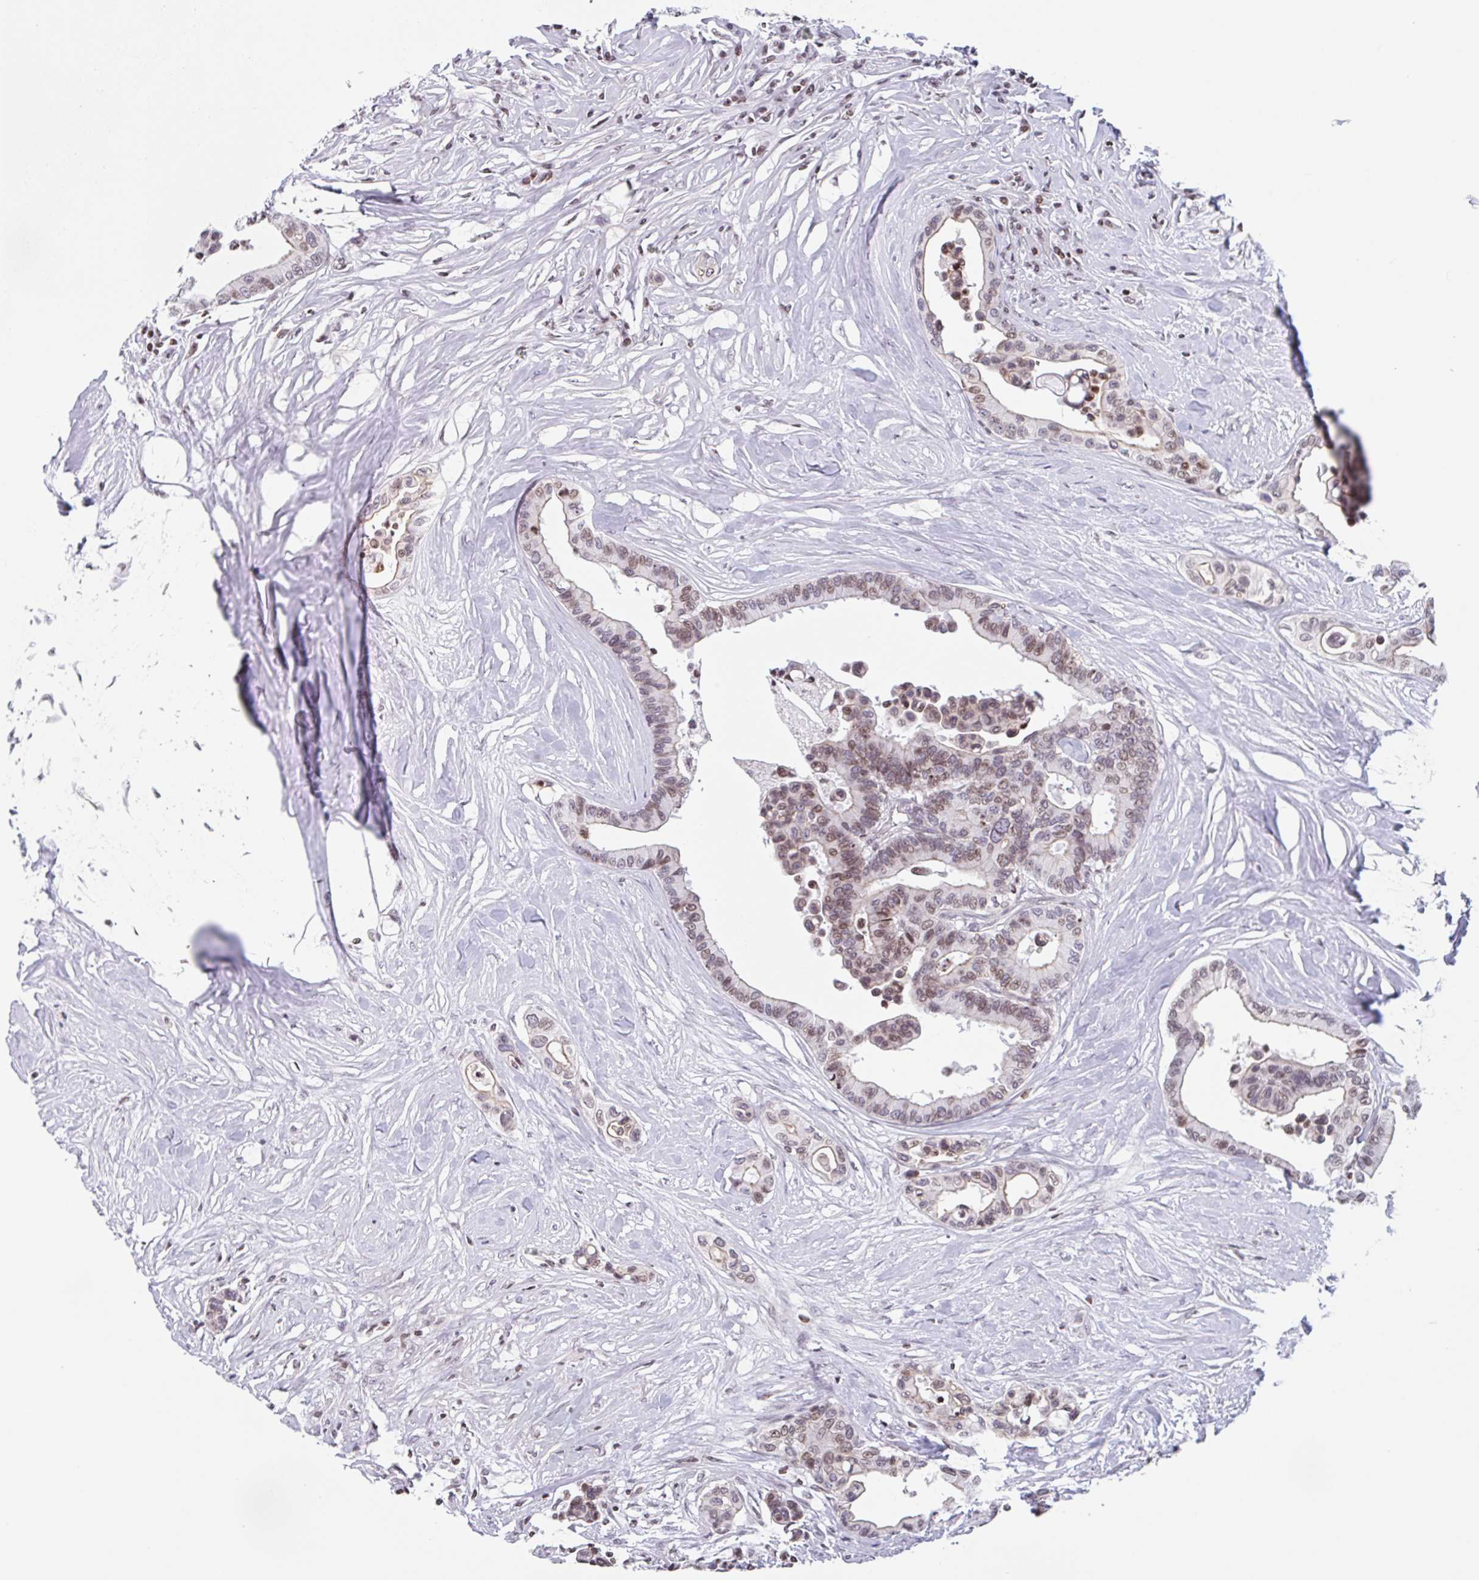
{"staining": {"intensity": "moderate", "quantity": ">75%", "location": "nuclear"}, "tissue": "colorectal cancer", "cell_type": "Tumor cells", "image_type": "cancer", "snomed": [{"axis": "morphology", "description": "Normal tissue, NOS"}, {"axis": "morphology", "description": "Adenocarcinoma, NOS"}, {"axis": "topography", "description": "Colon"}], "caption": "Brown immunohistochemical staining in human colorectal adenocarcinoma shows moderate nuclear positivity in approximately >75% of tumor cells.", "gene": "NOL6", "patient": {"sex": "male", "age": 82}}